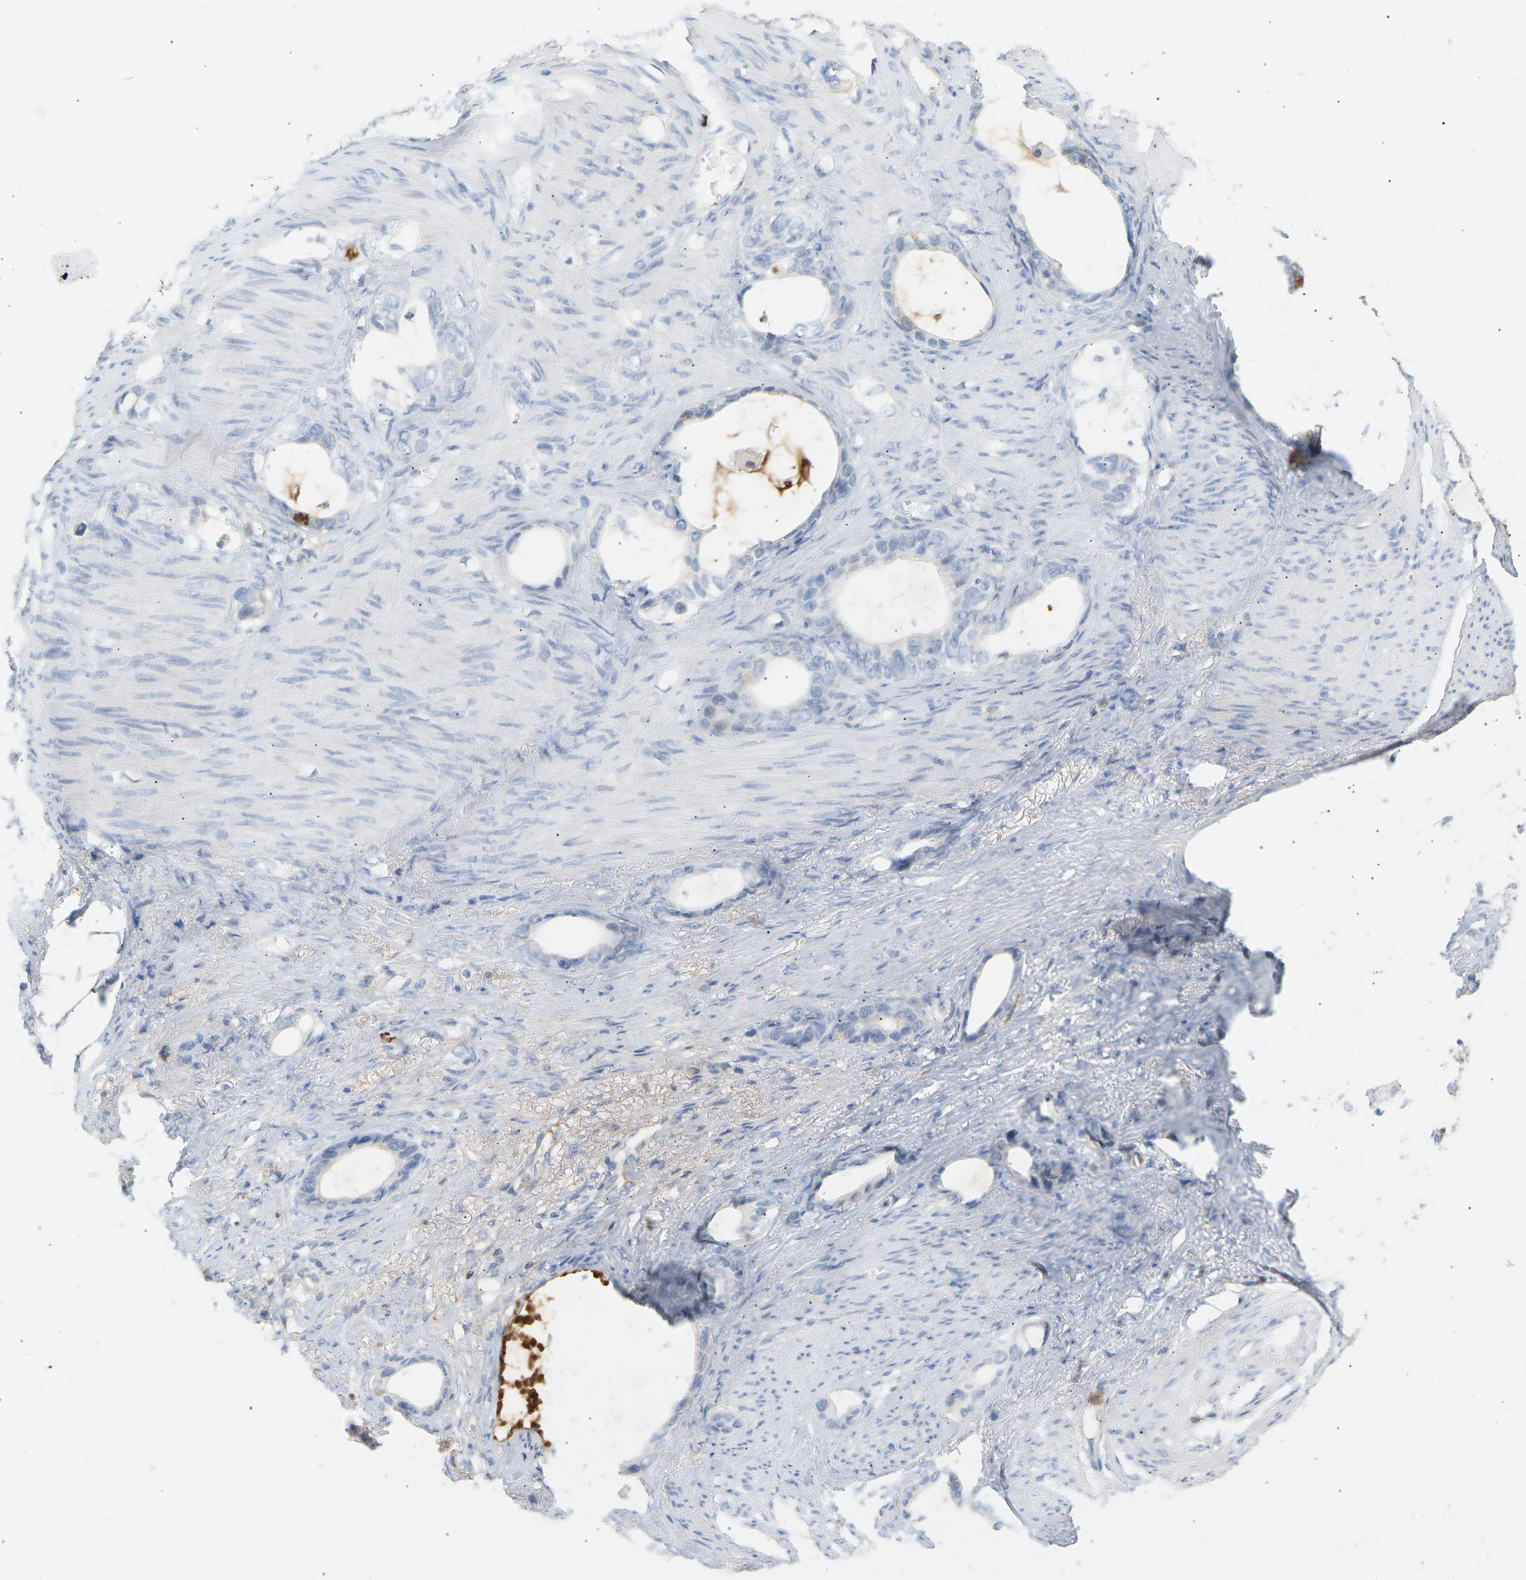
{"staining": {"intensity": "weak", "quantity": "<25%", "location": "cytoplasmic/membranous"}, "tissue": "stomach cancer", "cell_type": "Tumor cells", "image_type": "cancer", "snomed": [{"axis": "morphology", "description": "Adenocarcinoma, NOS"}, {"axis": "topography", "description": "Stomach"}], "caption": "The image shows no significant expression in tumor cells of stomach cancer.", "gene": "IGLC3", "patient": {"sex": "female", "age": 75}}